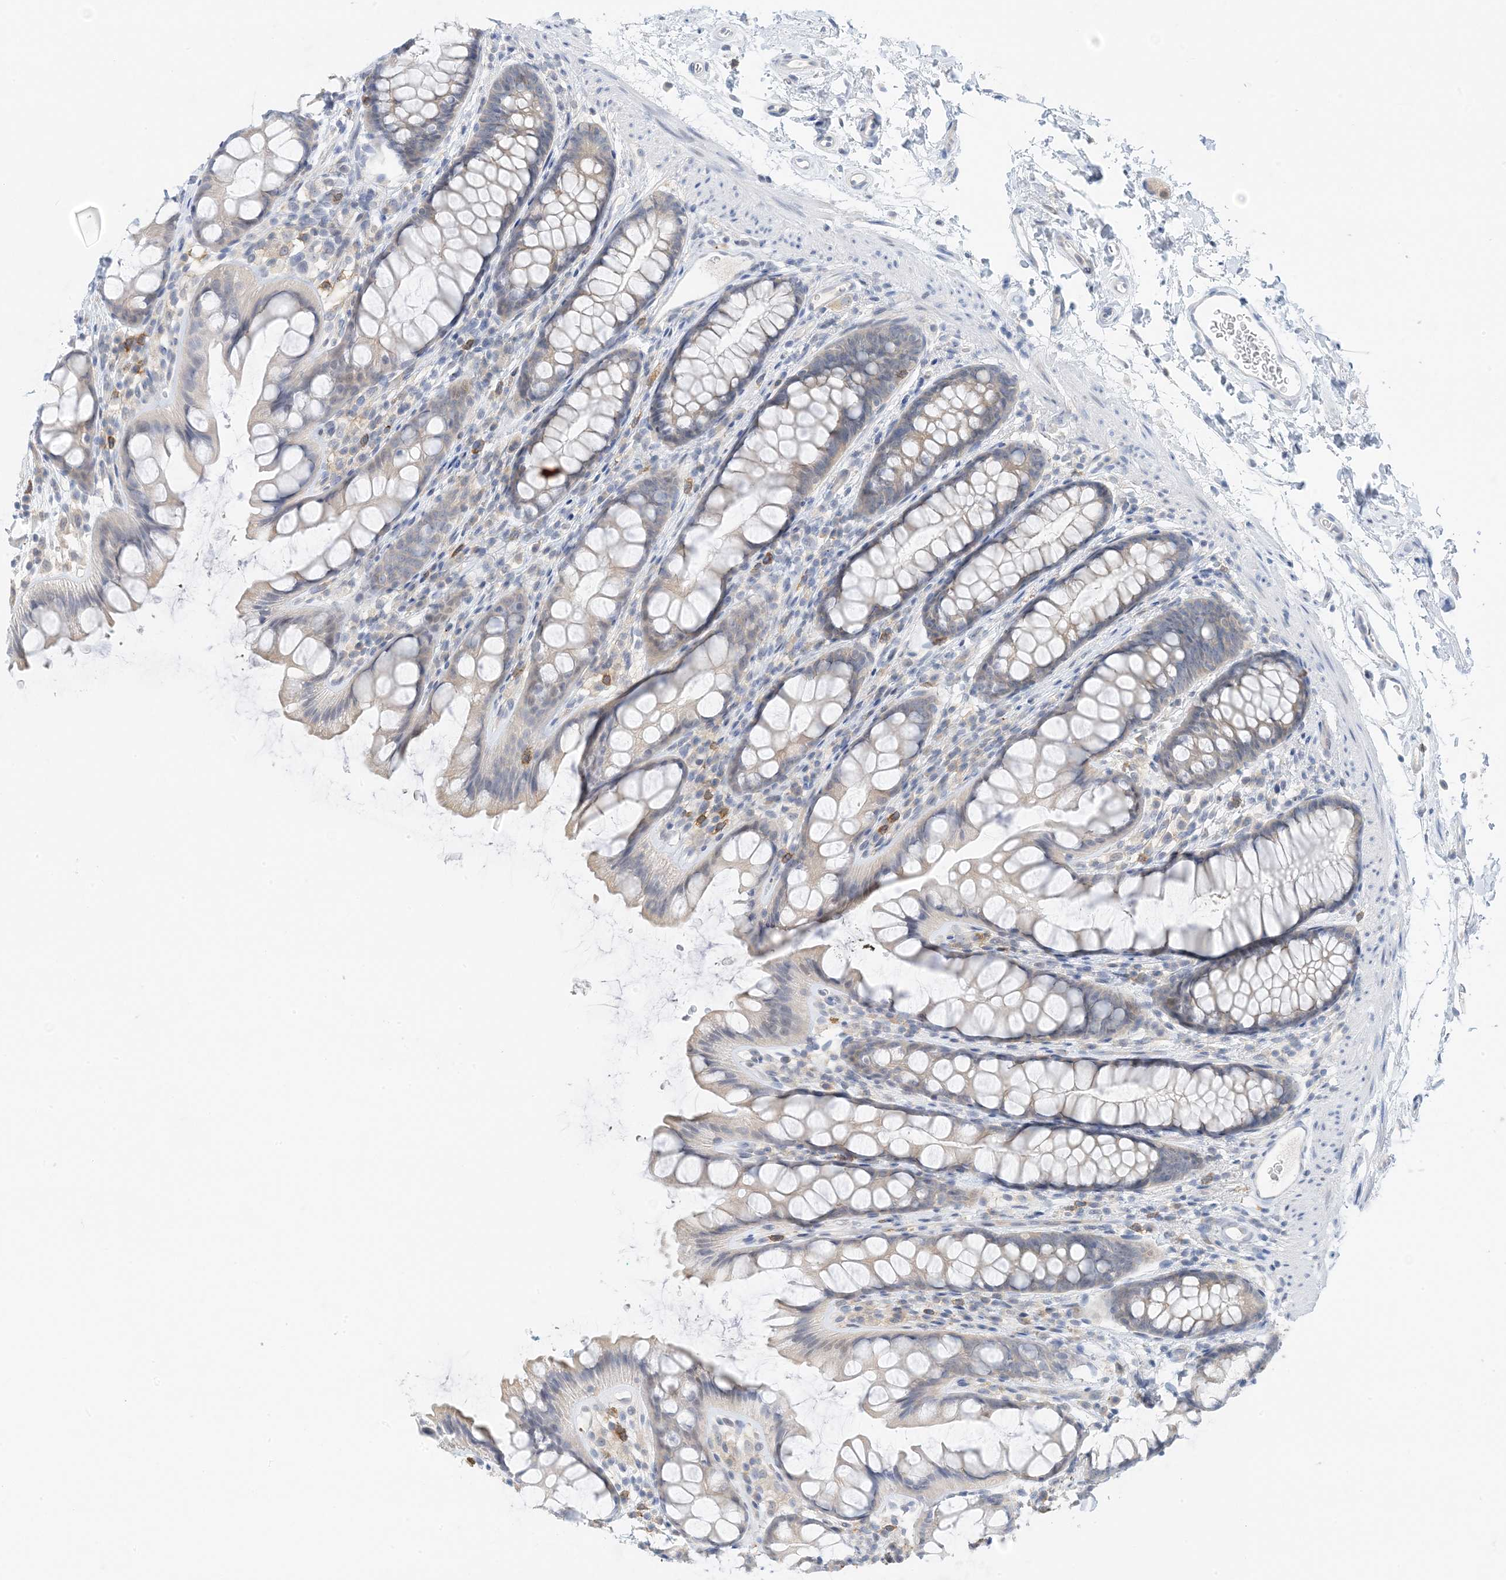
{"staining": {"intensity": "negative", "quantity": "none", "location": "none"}, "tissue": "rectum", "cell_type": "Glandular cells", "image_type": "normal", "snomed": [{"axis": "morphology", "description": "Normal tissue, NOS"}, {"axis": "topography", "description": "Rectum"}], "caption": "Glandular cells are negative for protein expression in benign human rectum. (Stains: DAB IHC with hematoxylin counter stain, Microscopy: brightfield microscopy at high magnification).", "gene": "KIFBP", "patient": {"sex": "female", "age": 65}}